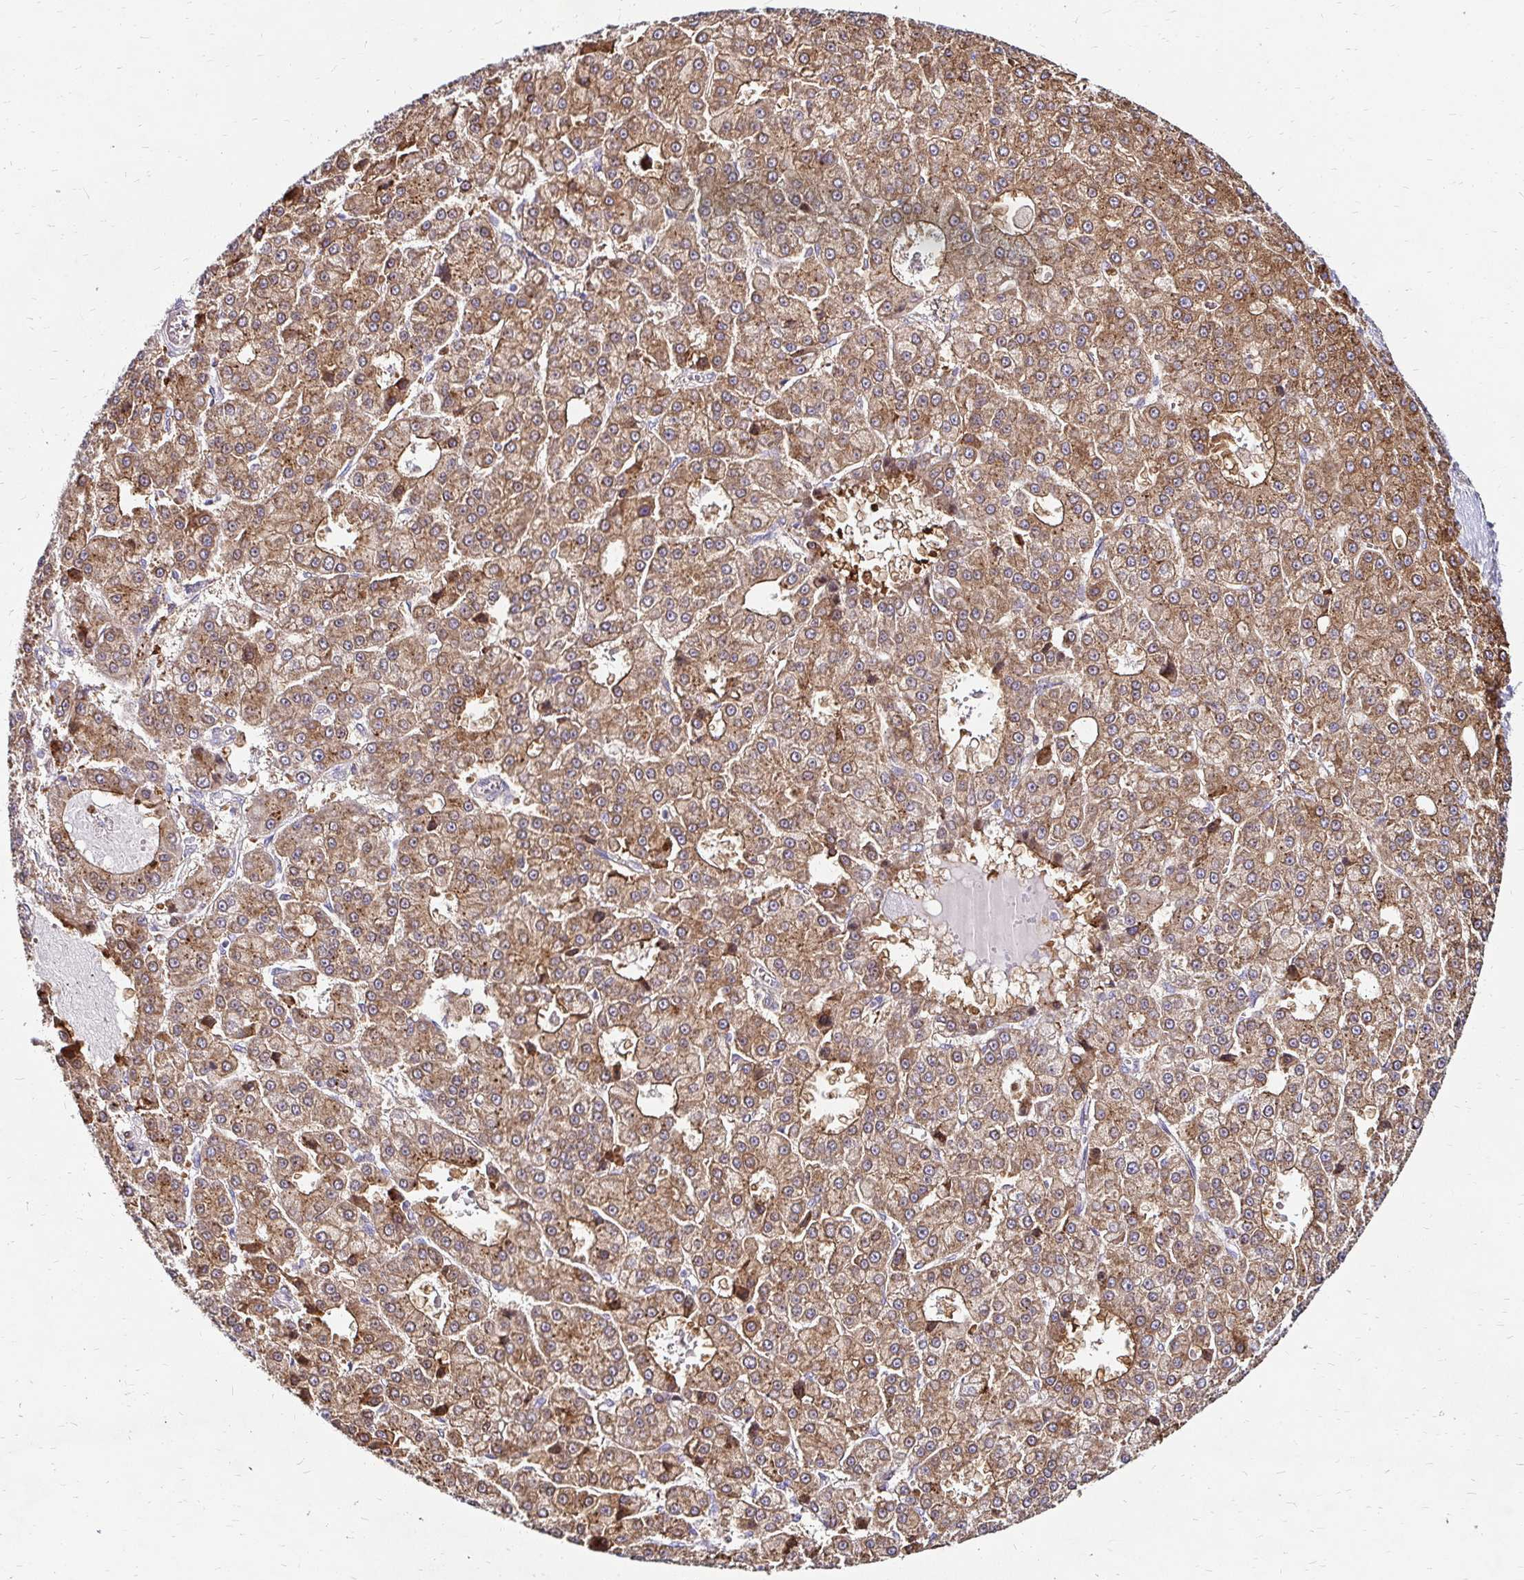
{"staining": {"intensity": "moderate", "quantity": ">75%", "location": "cytoplasmic/membranous"}, "tissue": "liver cancer", "cell_type": "Tumor cells", "image_type": "cancer", "snomed": [{"axis": "morphology", "description": "Carcinoma, Hepatocellular, NOS"}, {"axis": "topography", "description": "Liver"}], "caption": "Protein staining demonstrates moderate cytoplasmic/membranous expression in approximately >75% of tumor cells in liver cancer. (Brightfield microscopy of DAB IHC at high magnification).", "gene": "IDUA", "patient": {"sex": "male", "age": 70}}